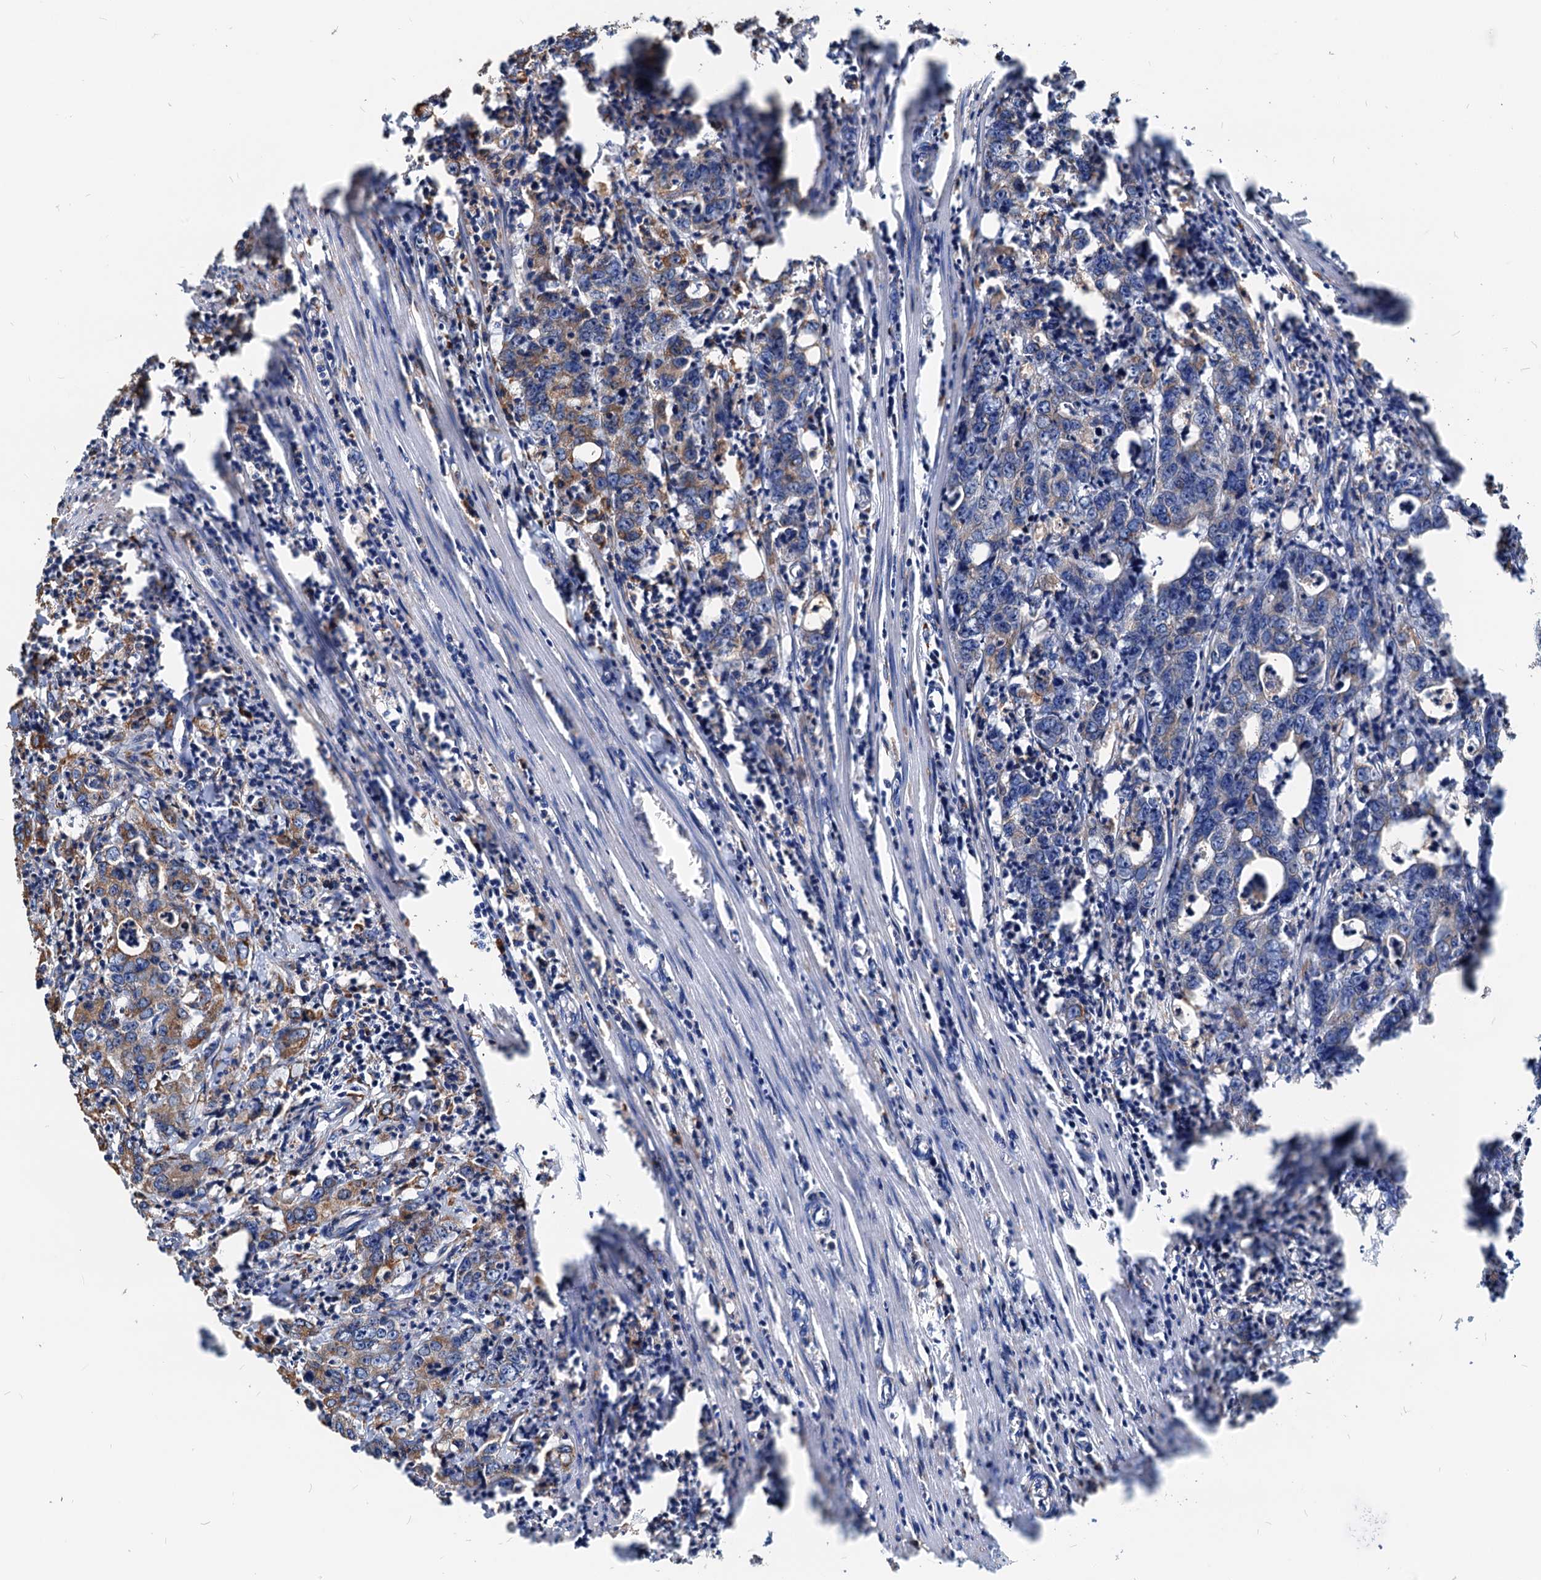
{"staining": {"intensity": "moderate", "quantity": "25%-75%", "location": "cytoplasmic/membranous"}, "tissue": "colorectal cancer", "cell_type": "Tumor cells", "image_type": "cancer", "snomed": [{"axis": "morphology", "description": "Adenocarcinoma, NOS"}, {"axis": "topography", "description": "Colon"}], "caption": "The histopathology image displays staining of adenocarcinoma (colorectal), revealing moderate cytoplasmic/membranous protein positivity (brown color) within tumor cells.", "gene": "HSPA5", "patient": {"sex": "female", "age": 75}}